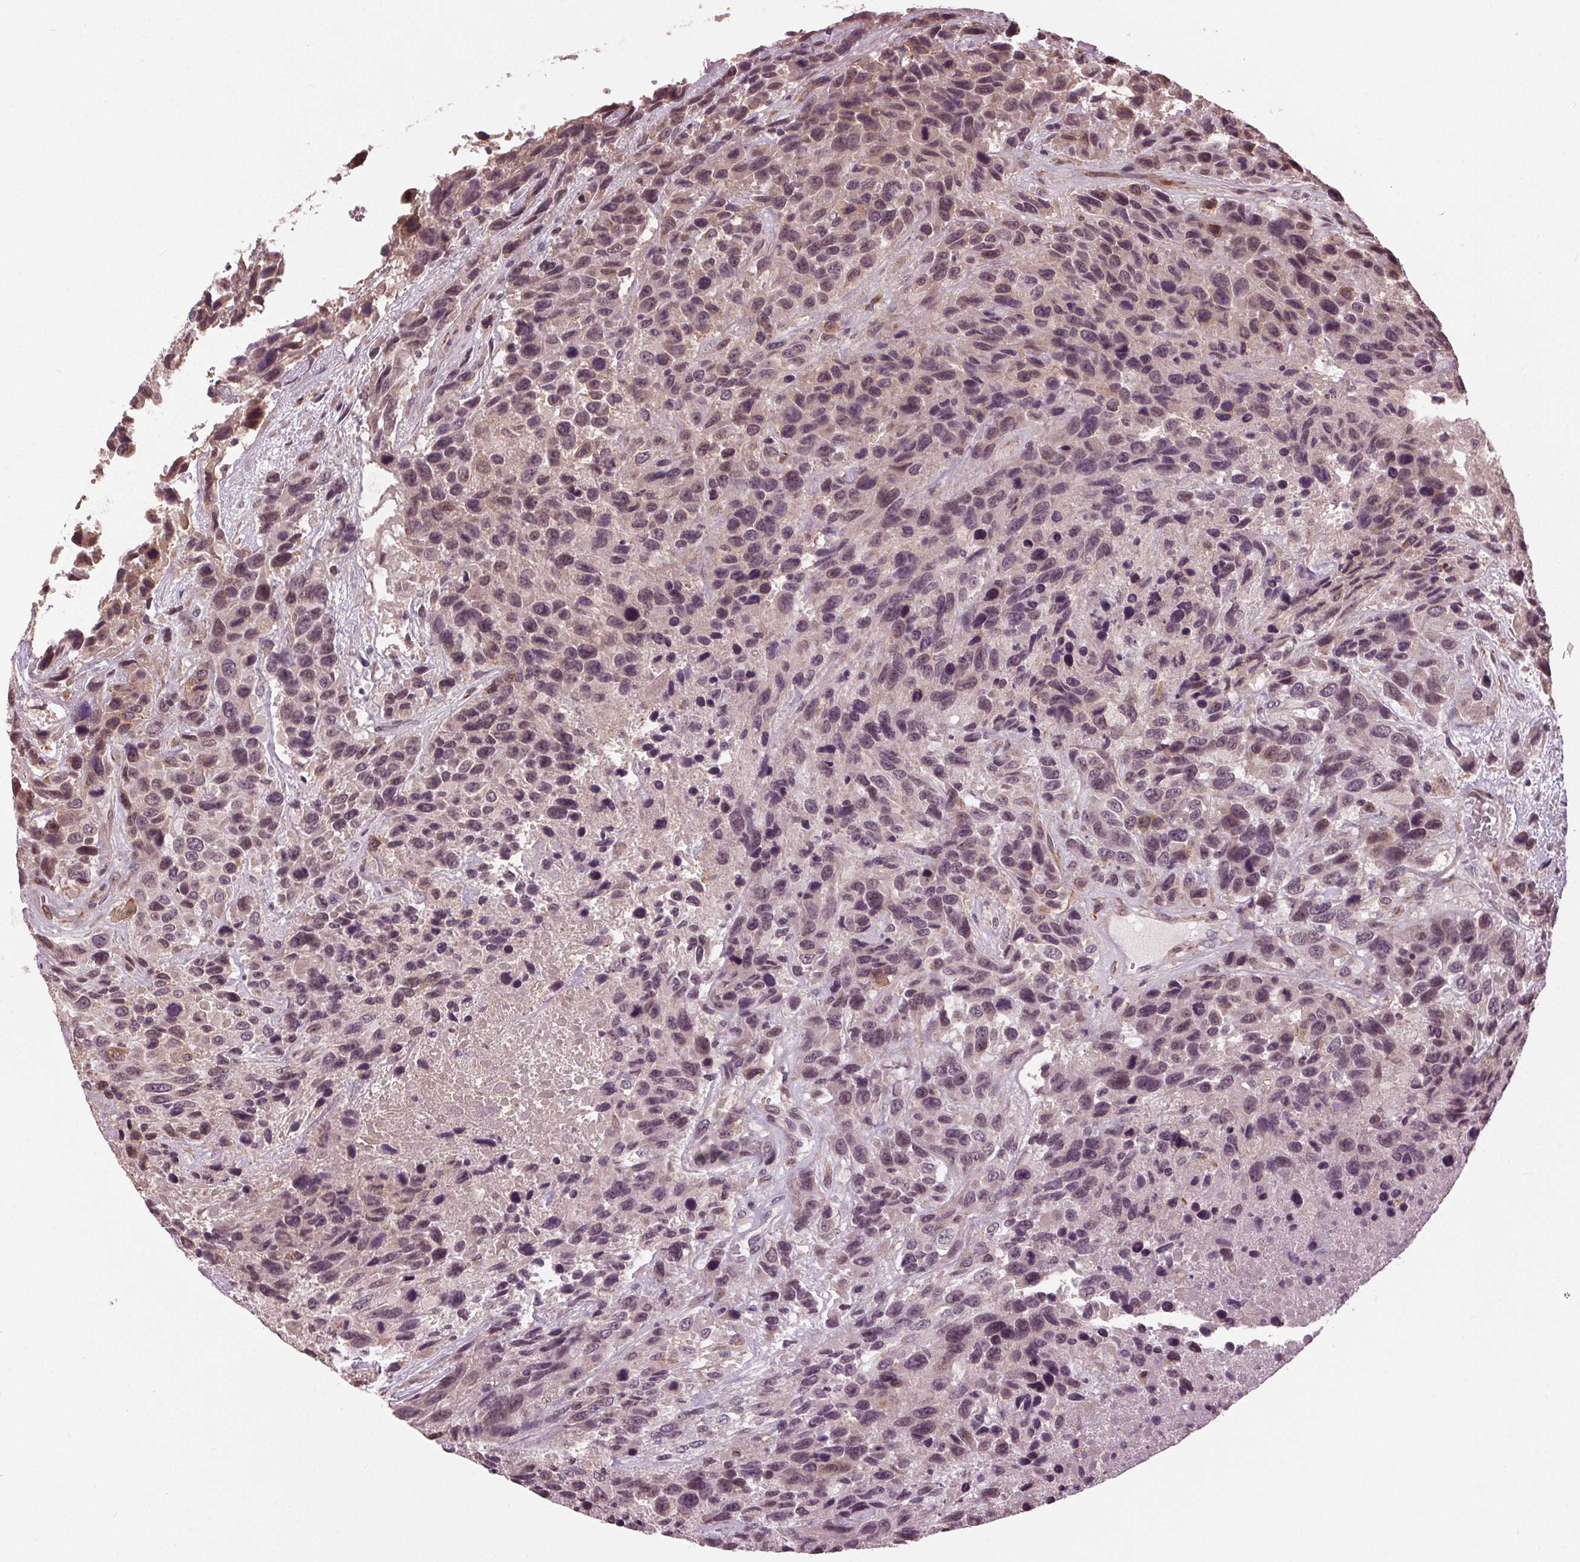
{"staining": {"intensity": "weak", "quantity": "<25%", "location": "nuclear"}, "tissue": "urothelial cancer", "cell_type": "Tumor cells", "image_type": "cancer", "snomed": [{"axis": "morphology", "description": "Urothelial carcinoma, High grade"}, {"axis": "topography", "description": "Urinary bladder"}], "caption": "Tumor cells are negative for brown protein staining in urothelial cancer.", "gene": "BSDC1", "patient": {"sex": "female", "age": 70}}